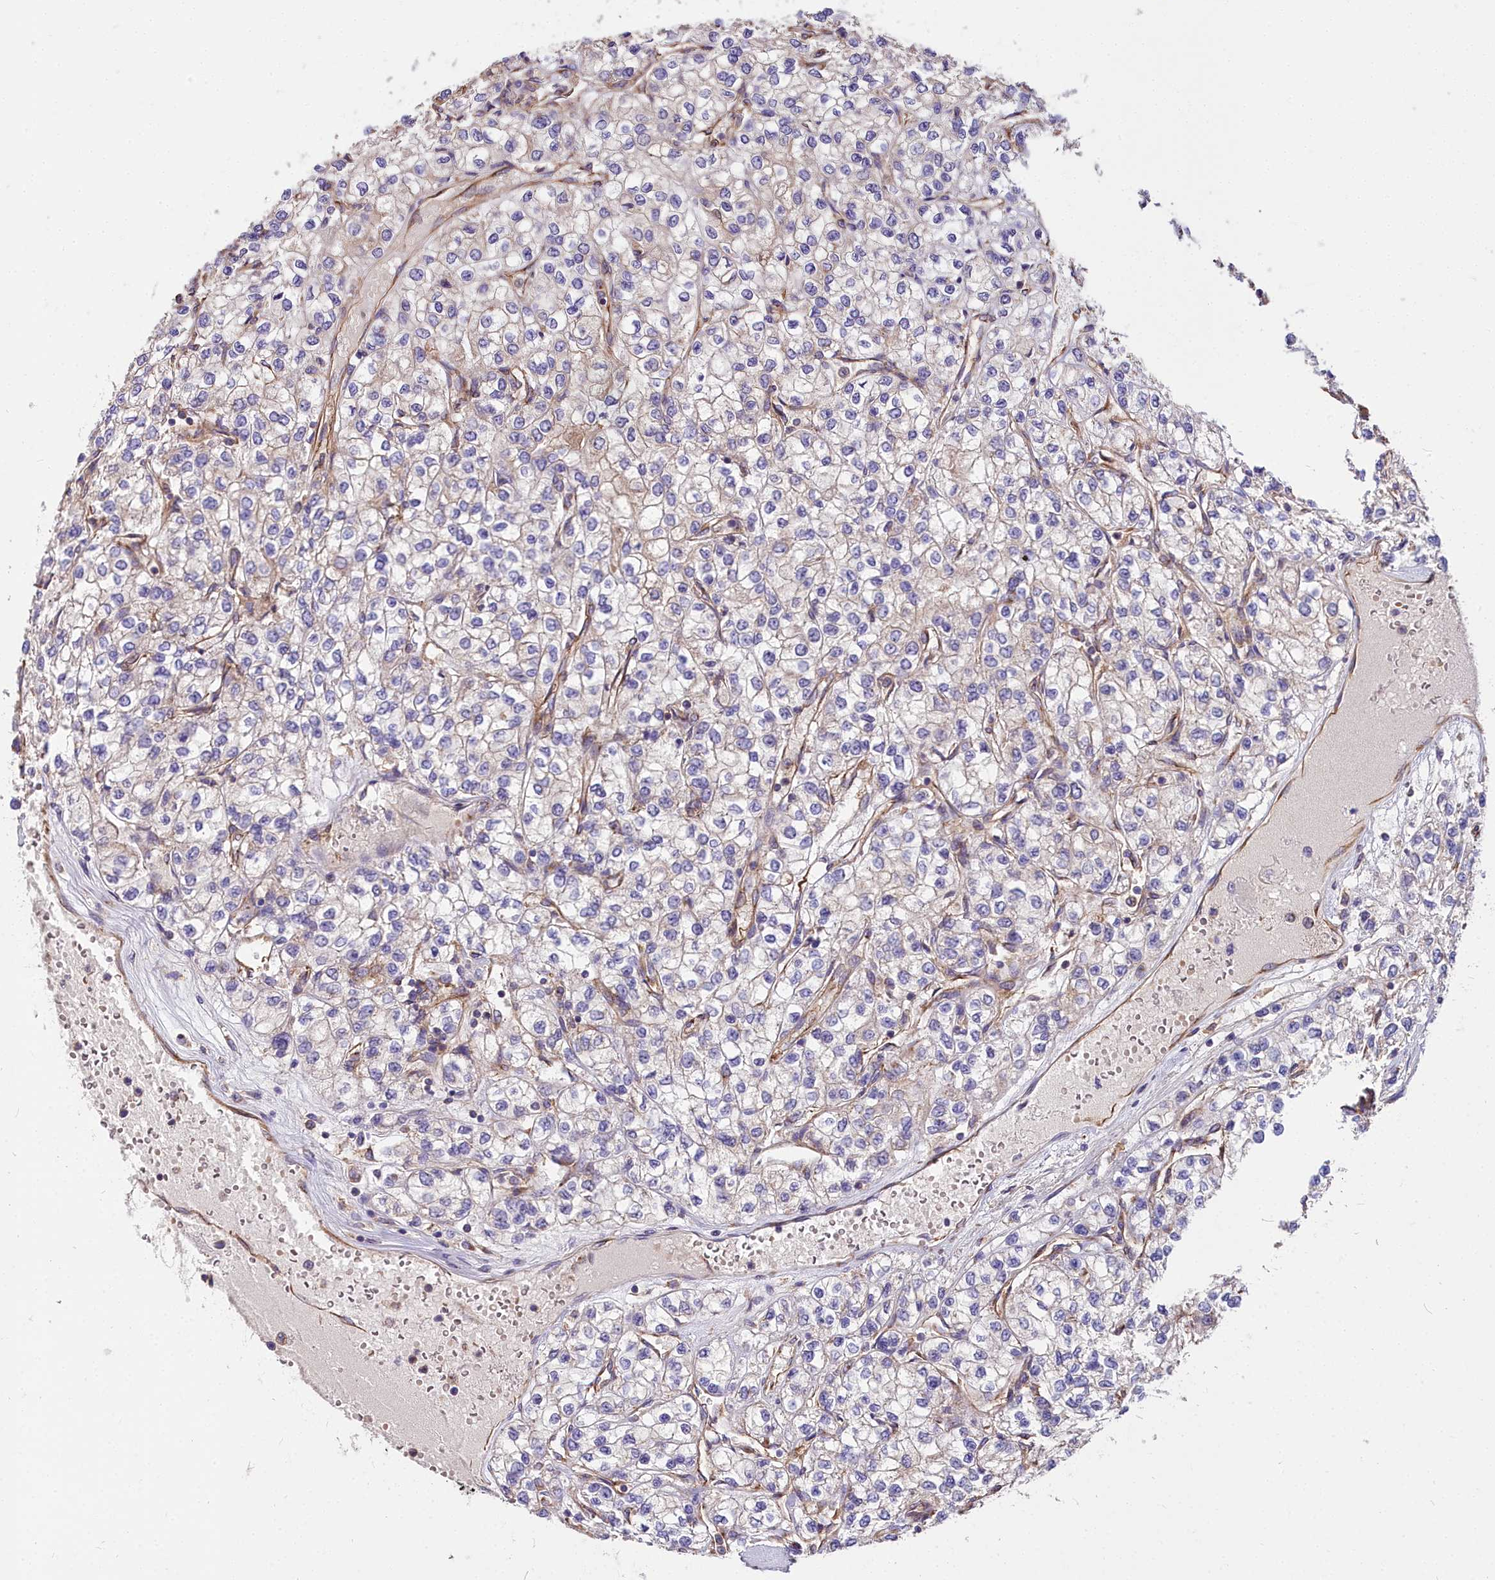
{"staining": {"intensity": "negative", "quantity": "none", "location": "none"}, "tissue": "renal cancer", "cell_type": "Tumor cells", "image_type": "cancer", "snomed": [{"axis": "morphology", "description": "Adenocarcinoma, NOS"}, {"axis": "topography", "description": "Kidney"}], "caption": "This is an IHC image of human renal adenocarcinoma. There is no positivity in tumor cells.", "gene": "DCTN3", "patient": {"sex": "male", "age": 80}}